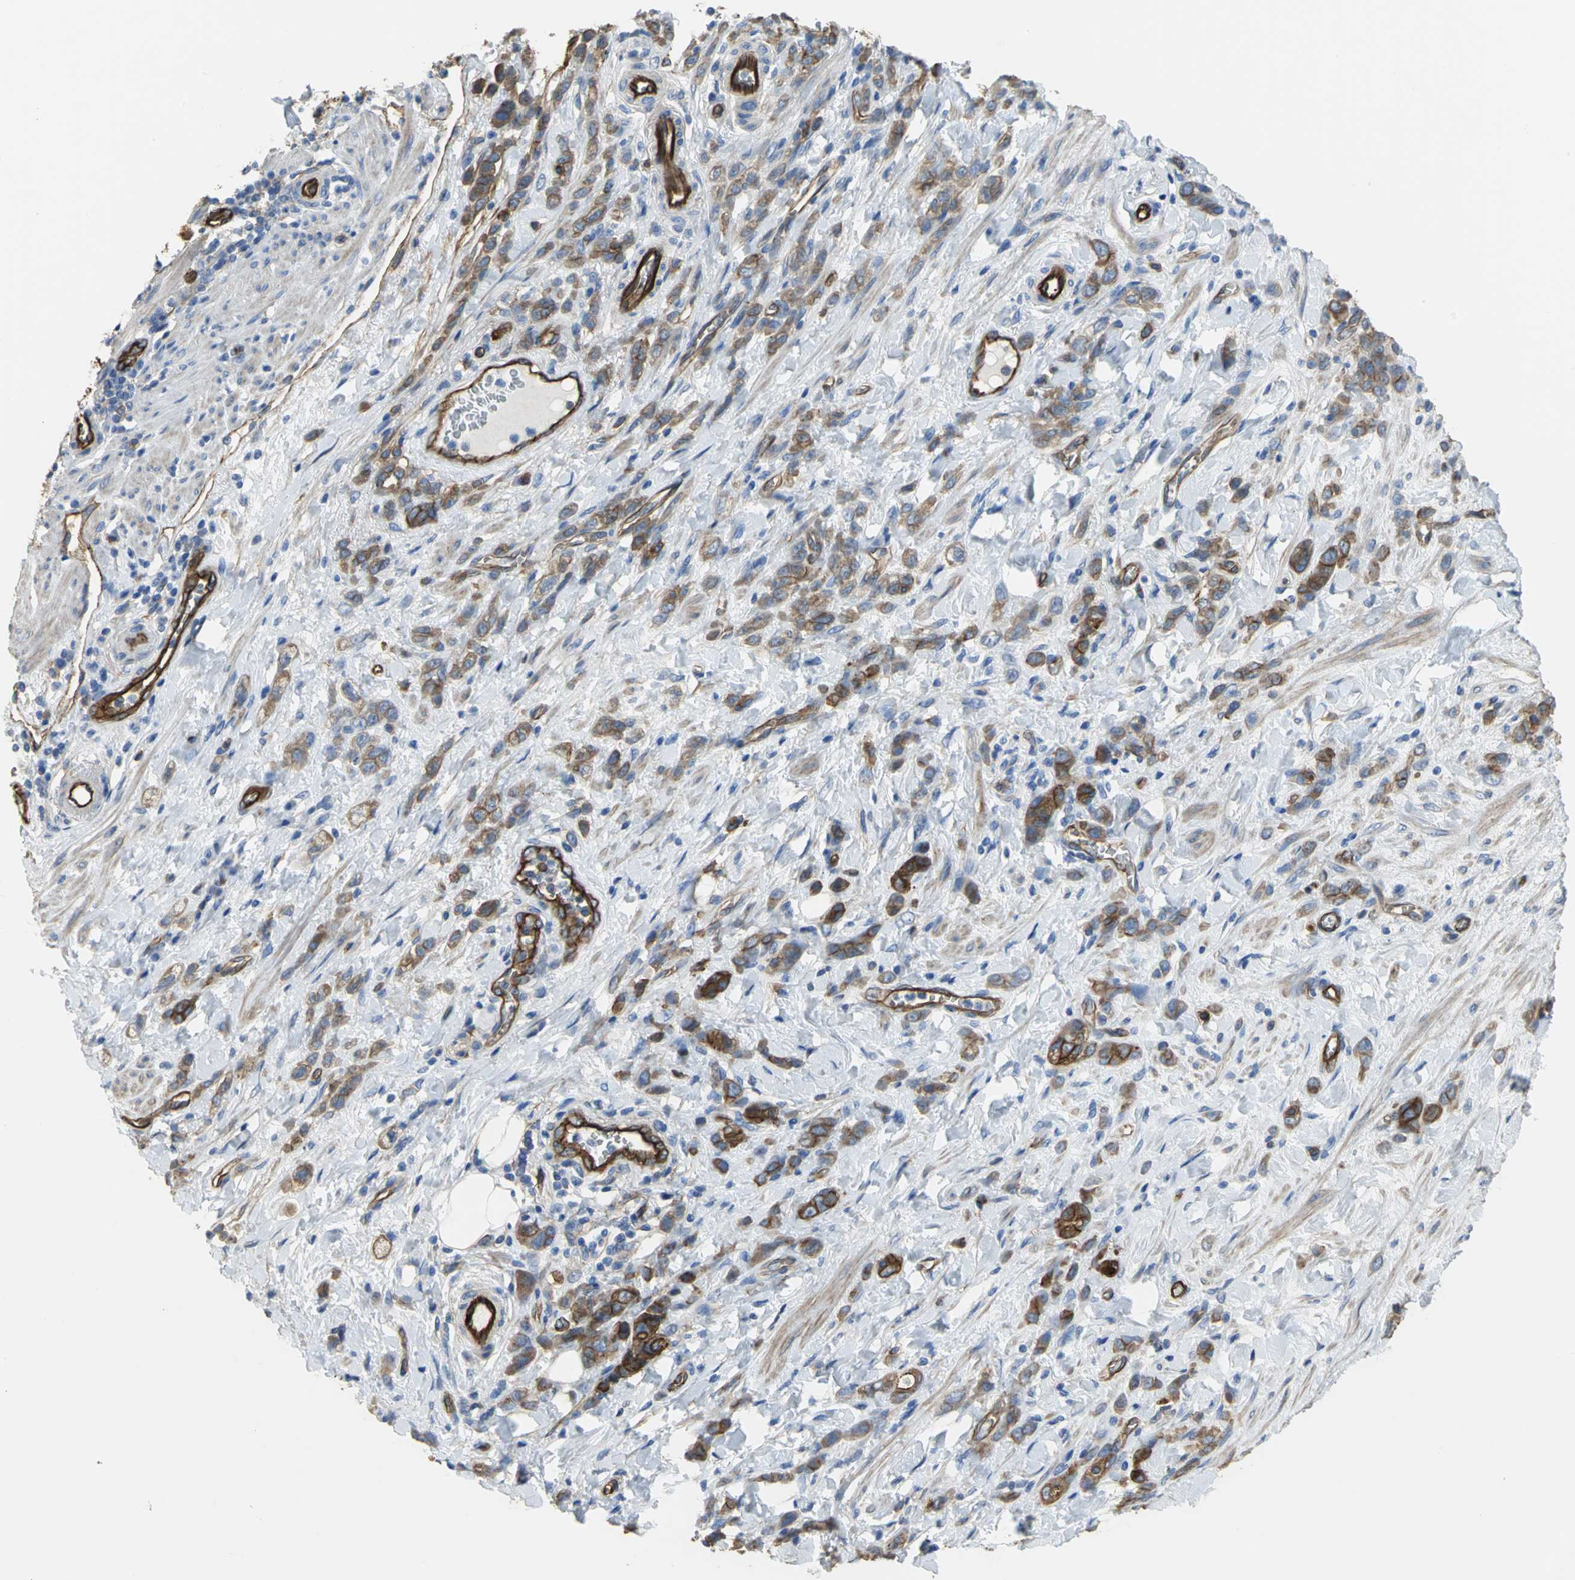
{"staining": {"intensity": "strong", "quantity": ">75%", "location": "cytoplasmic/membranous"}, "tissue": "stomach cancer", "cell_type": "Tumor cells", "image_type": "cancer", "snomed": [{"axis": "morphology", "description": "Adenocarcinoma, NOS"}, {"axis": "topography", "description": "Stomach"}], "caption": "IHC image of human stomach cancer stained for a protein (brown), which shows high levels of strong cytoplasmic/membranous positivity in approximately >75% of tumor cells.", "gene": "FLNB", "patient": {"sex": "male", "age": 82}}